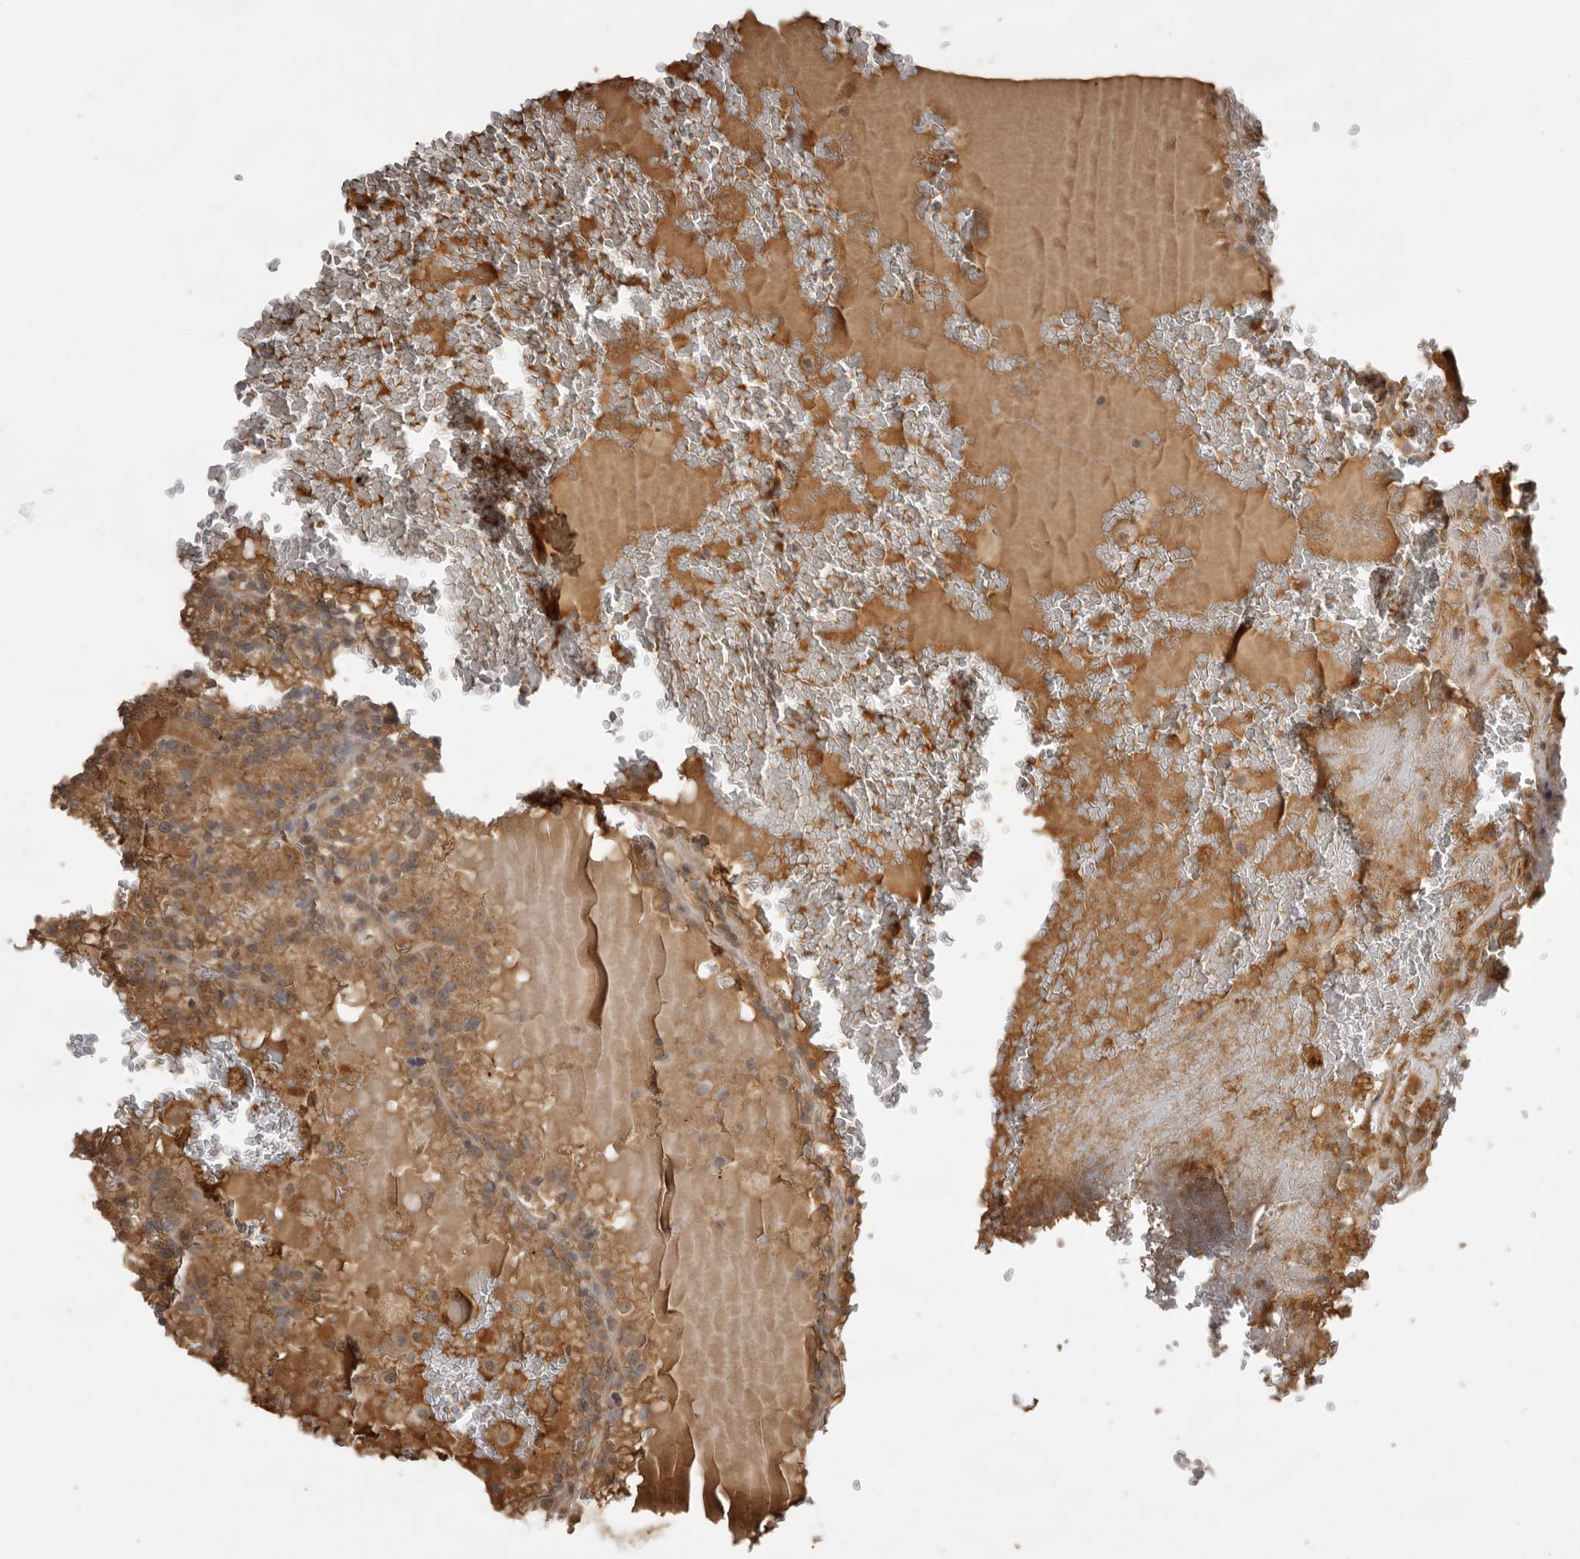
{"staining": {"intensity": "moderate", "quantity": ">75%", "location": "cytoplasmic/membranous"}, "tissue": "renal cancer", "cell_type": "Tumor cells", "image_type": "cancer", "snomed": [{"axis": "morphology", "description": "Adenocarcinoma, NOS"}, {"axis": "topography", "description": "Kidney"}], "caption": "Brown immunohistochemical staining in adenocarcinoma (renal) reveals moderate cytoplasmic/membranous positivity in about >75% of tumor cells.", "gene": "JAG2", "patient": {"sex": "female", "age": 56}}